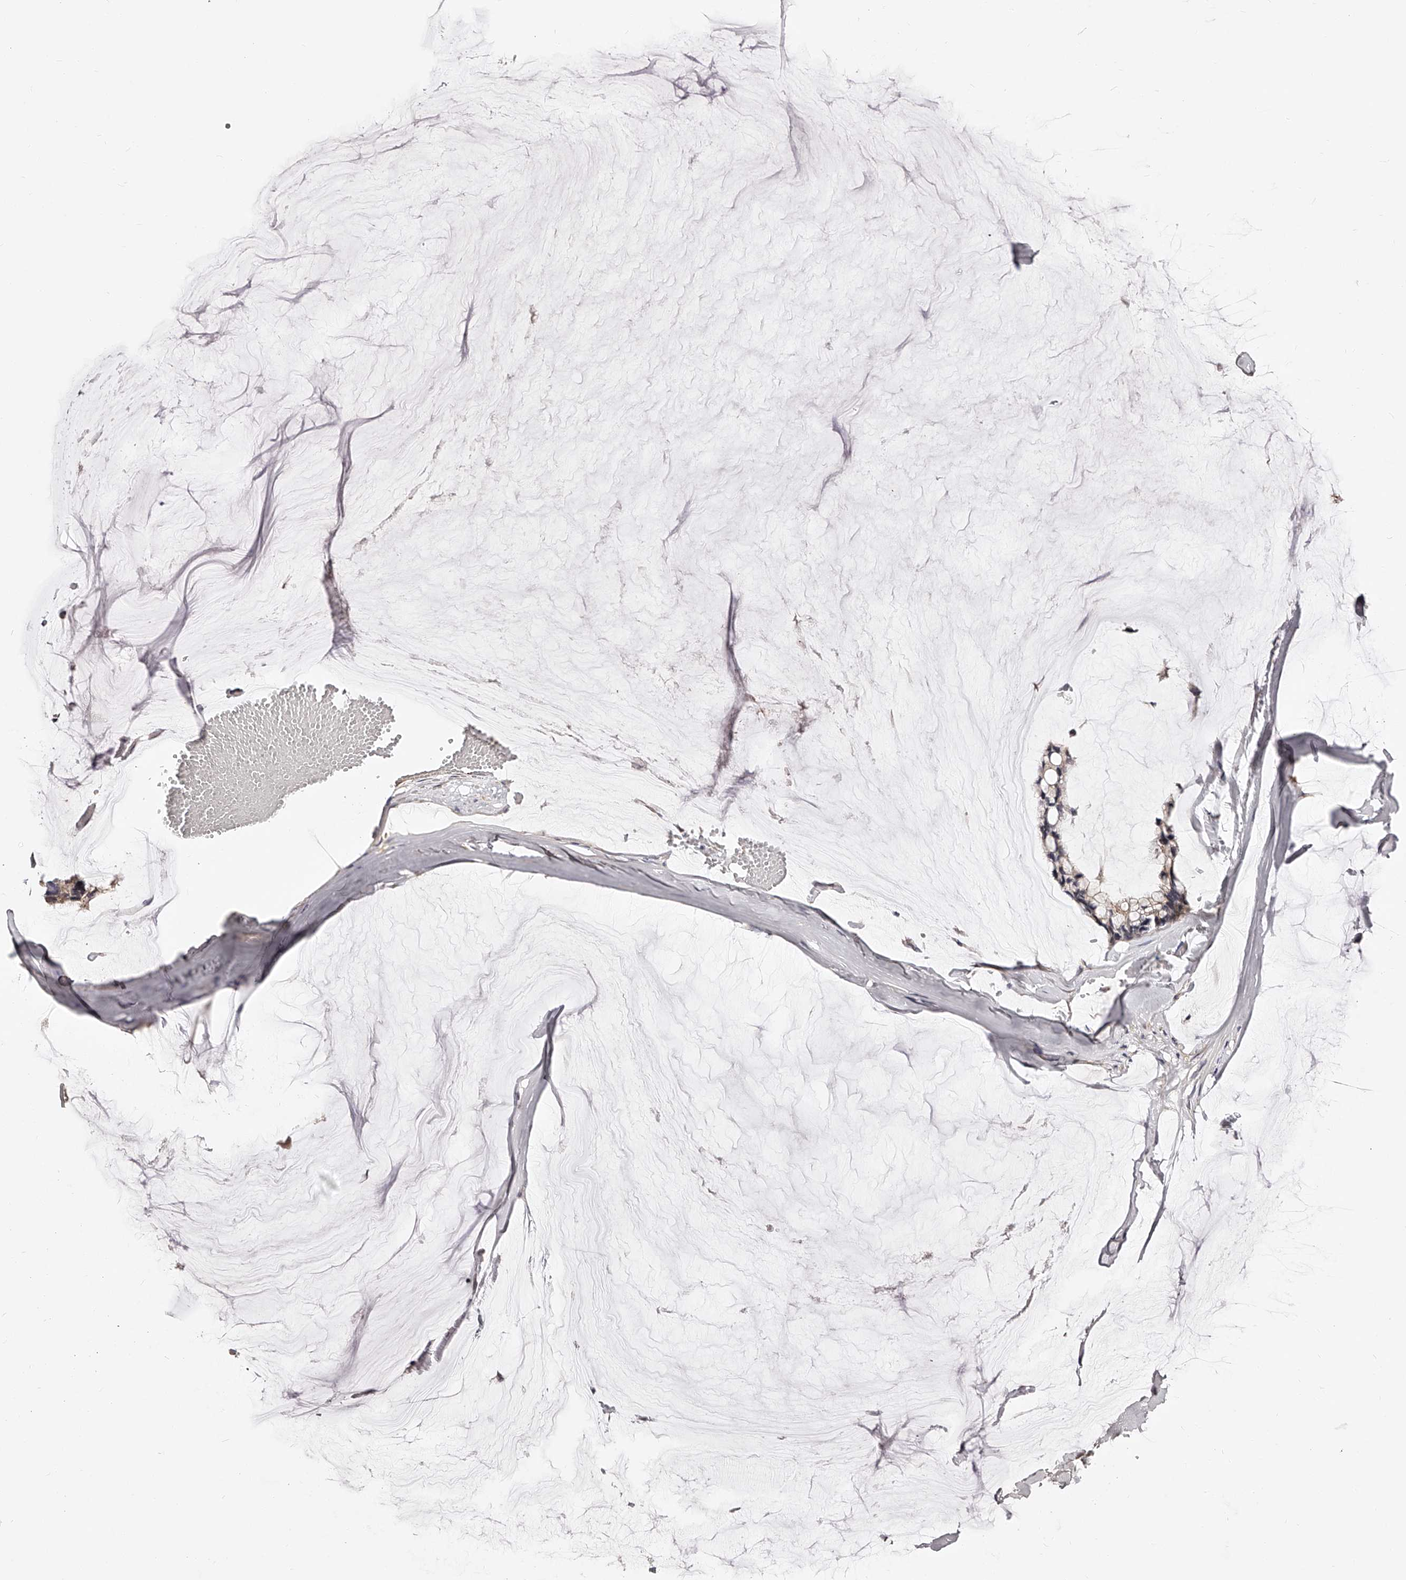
{"staining": {"intensity": "negative", "quantity": "none", "location": "none"}, "tissue": "ovarian cancer", "cell_type": "Tumor cells", "image_type": "cancer", "snomed": [{"axis": "morphology", "description": "Cystadenocarcinoma, mucinous, NOS"}, {"axis": "topography", "description": "Ovary"}], "caption": "Immunohistochemistry (IHC) photomicrograph of neoplastic tissue: human ovarian mucinous cystadenocarcinoma stained with DAB (3,3'-diaminobenzidine) demonstrates no significant protein positivity in tumor cells.", "gene": "ZNF502", "patient": {"sex": "female", "age": 39}}